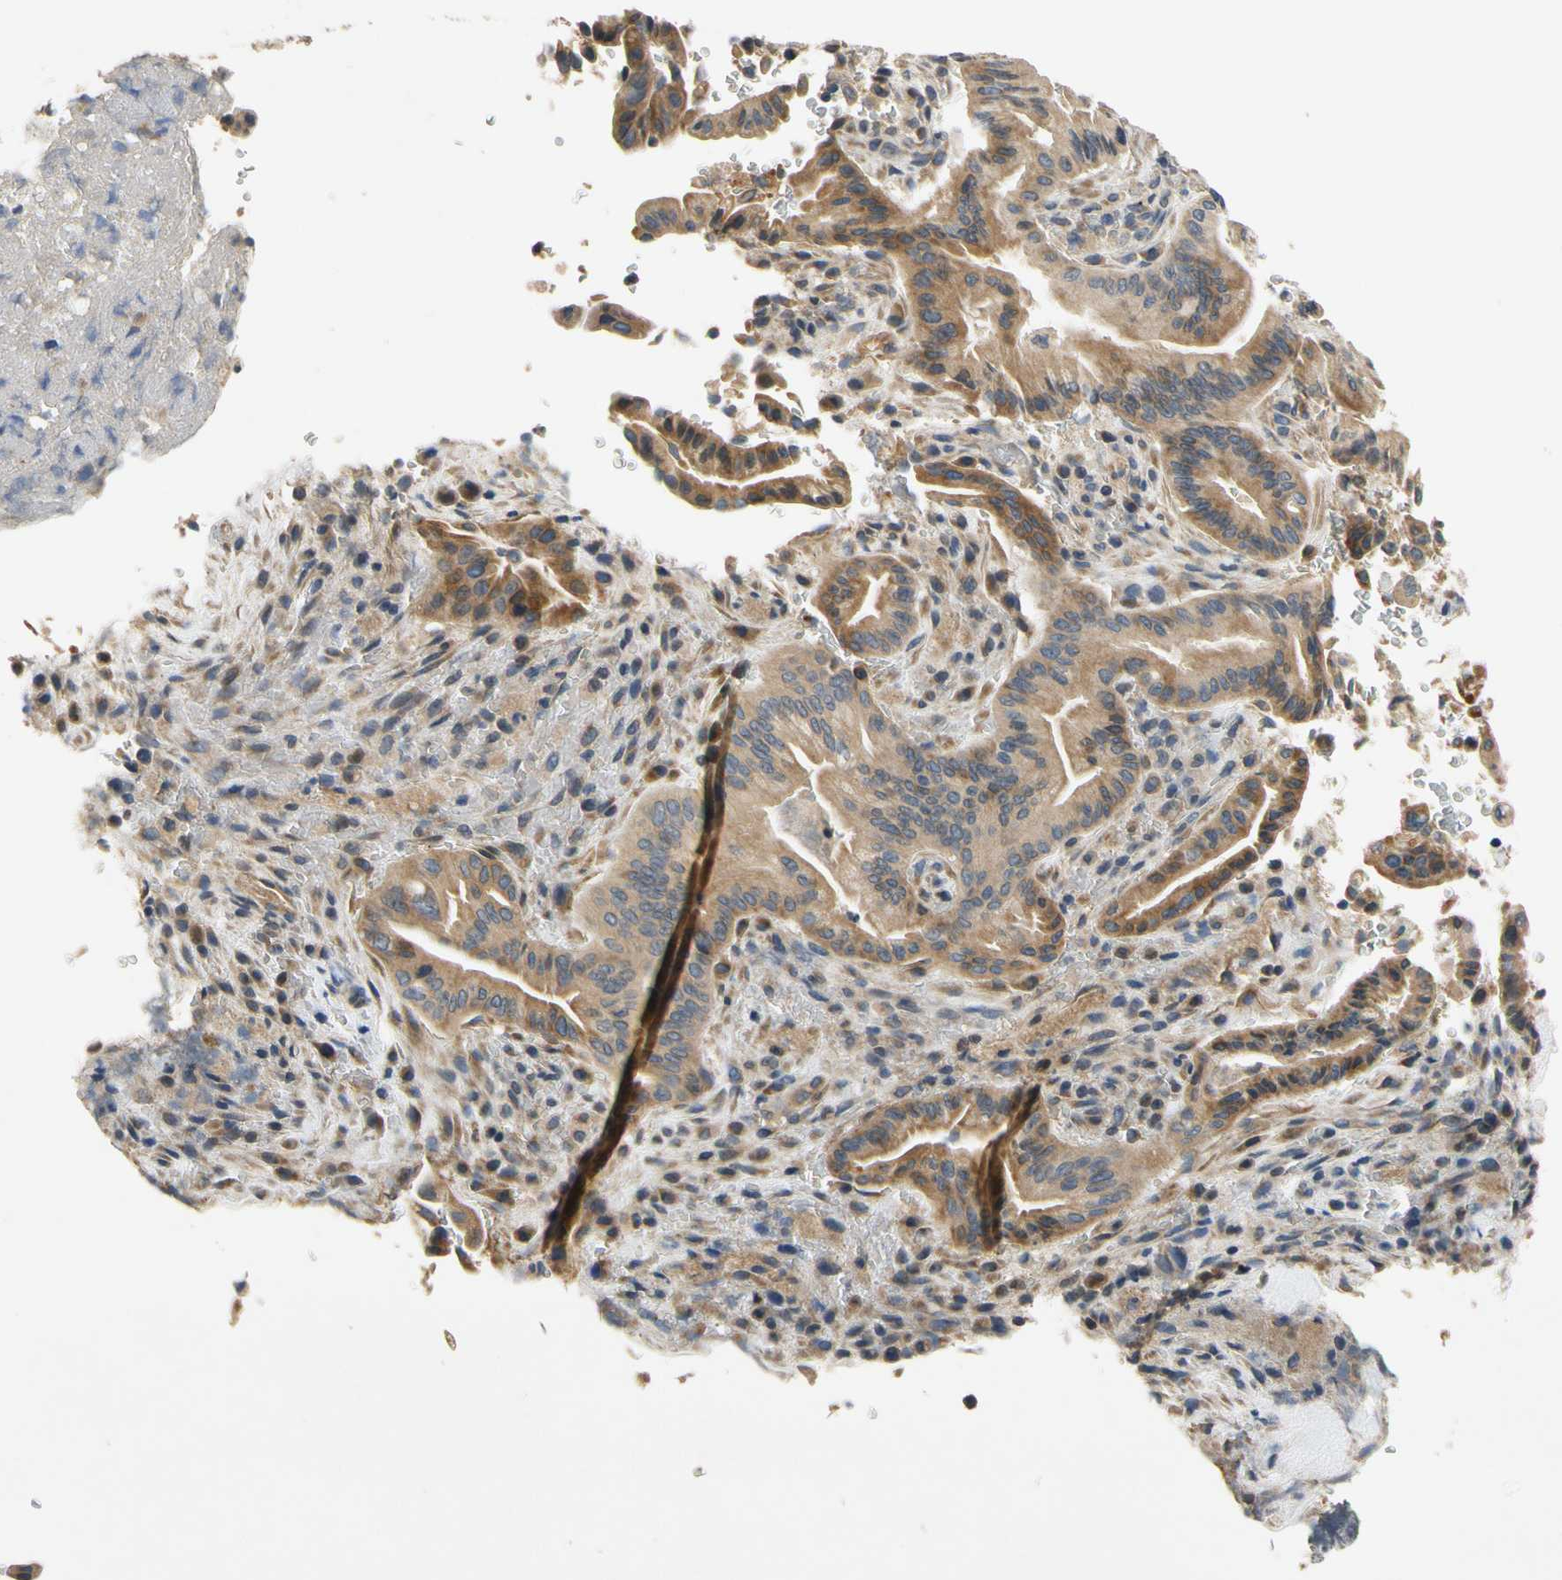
{"staining": {"intensity": "moderate", "quantity": ">75%", "location": "cytoplasmic/membranous"}, "tissue": "liver cancer", "cell_type": "Tumor cells", "image_type": "cancer", "snomed": [{"axis": "morphology", "description": "Cholangiocarcinoma"}, {"axis": "topography", "description": "Liver"}], "caption": "Approximately >75% of tumor cells in cholangiocarcinoma (liver) reveal moderate cytoplasmic/membranous protein expression as visualized by brown immunohistochemical staining.", "gene": "ALKBH3", "patient": {"sex": "female", "age": 68}}